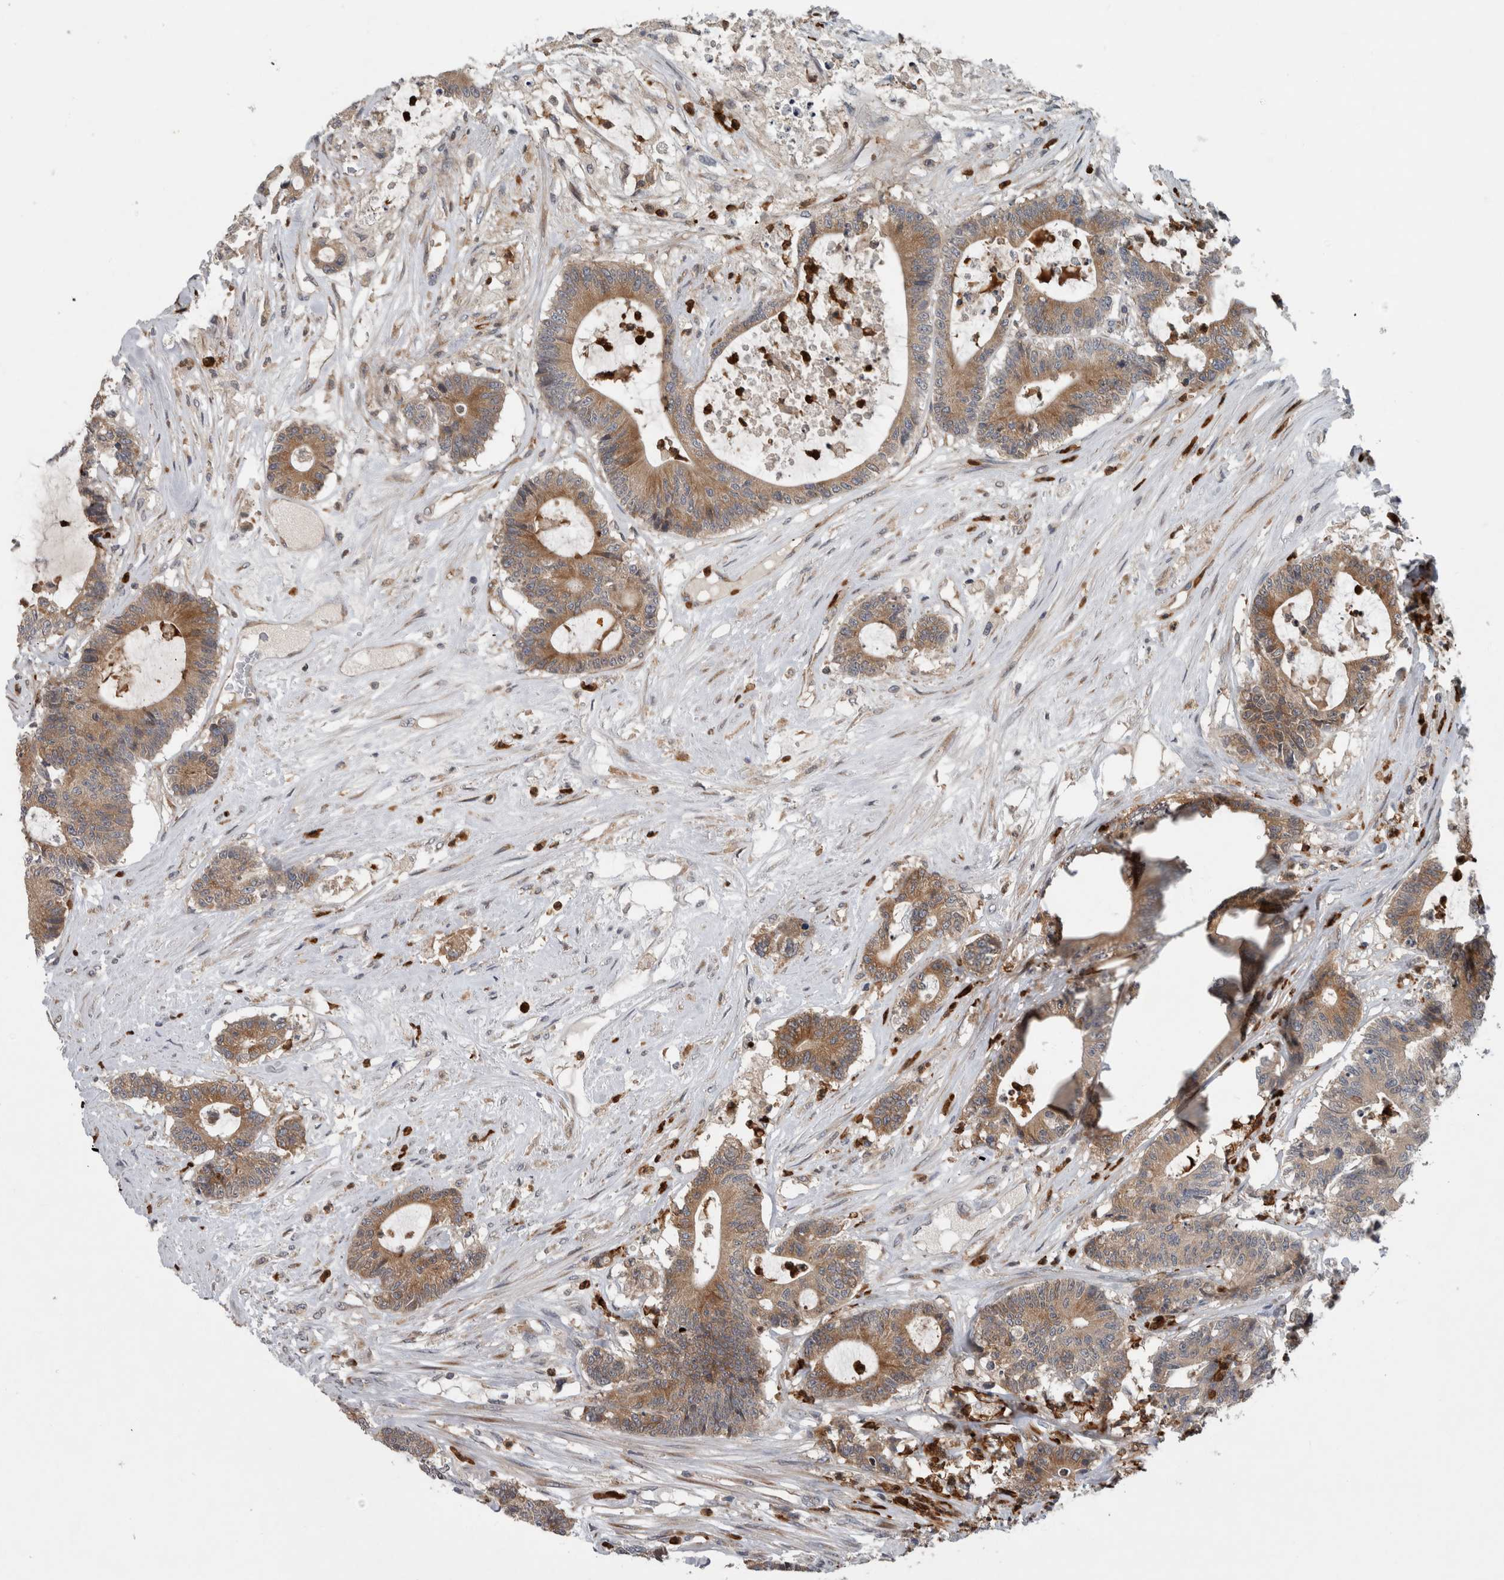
{"staining": {"intensity": "moderate", "quantity": ">75%", "location": "cytoplasmic/membranous"}, "tissue": "colorectal cancer", "cell_type": "Tumor cells", "image_type": "cancer", "snomed": [{"axis": "morphology", "description": "Adenocarcinoma, NOS"}, {"axis": "topography", "description": "Colon"}], "caption": "Protein staining by IHC exhibits moderate cytoplasmic/membranous positivity in approximately >75% of tumor cells in colorectal cancer.", "gene": "PDCD2", "patient": {"sex": "female", "age": 84}}